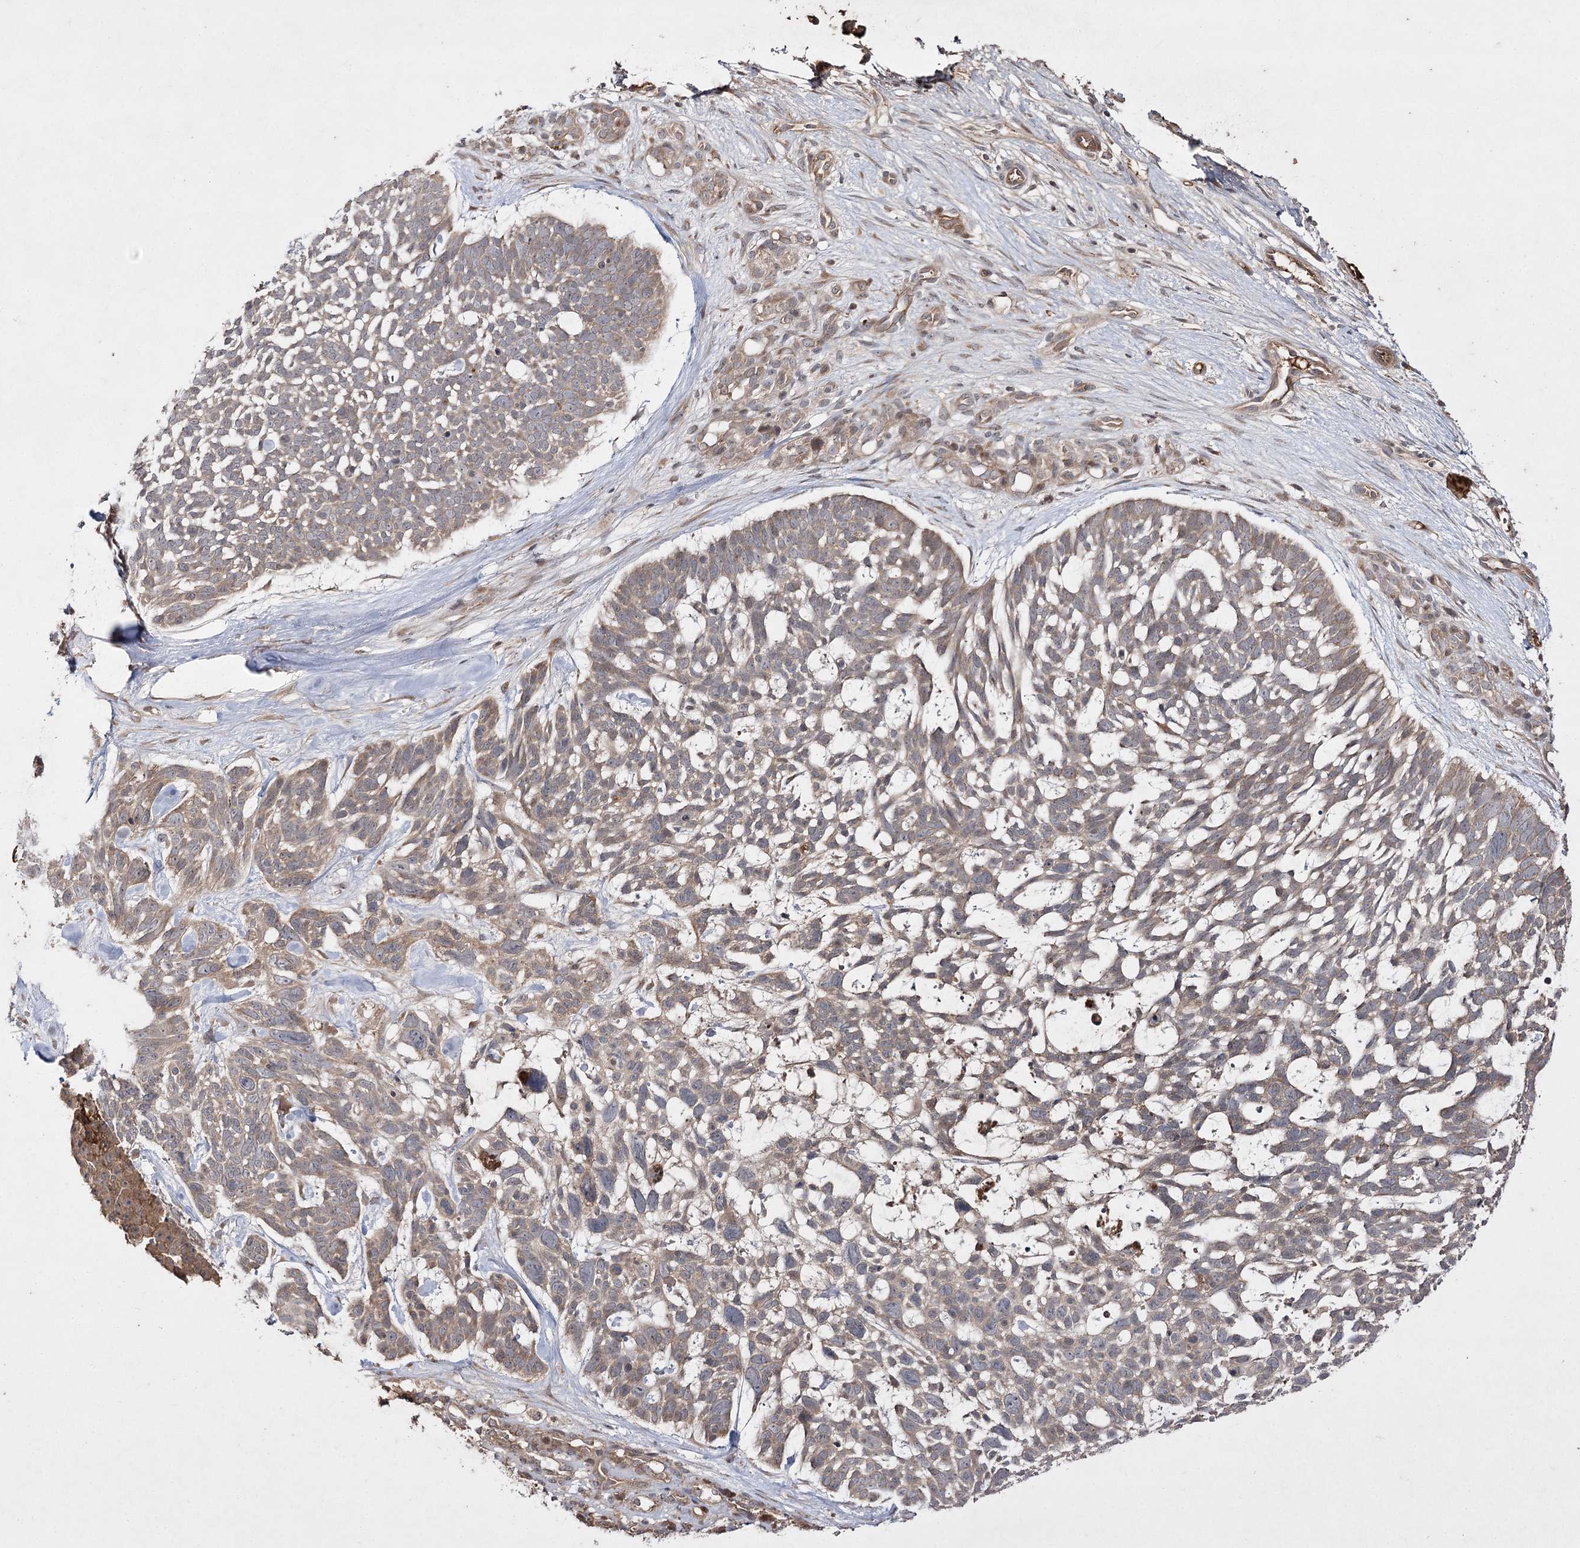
{"staining": {"intensity": "weak", "quantity": "25%-75%", "location": "cytoplasmic/membranous"}, "tissue": "skin cancer", "cell_type": "Tumor cells", "image_type": "cancer", "snomed": [{"axis": "morphology", "description": "Basal cell carcinoma"}, {"axis": "topography", "description": "Skin"}], "caption": "DAB immunohistochemical staining of skin basal cell carcinoma displays weak cytoplasmic/membranous protein staining in about 25%-75% of tumor cells.", "gene": "FANCL", "patient": {"sex": "male", "age": 88}}